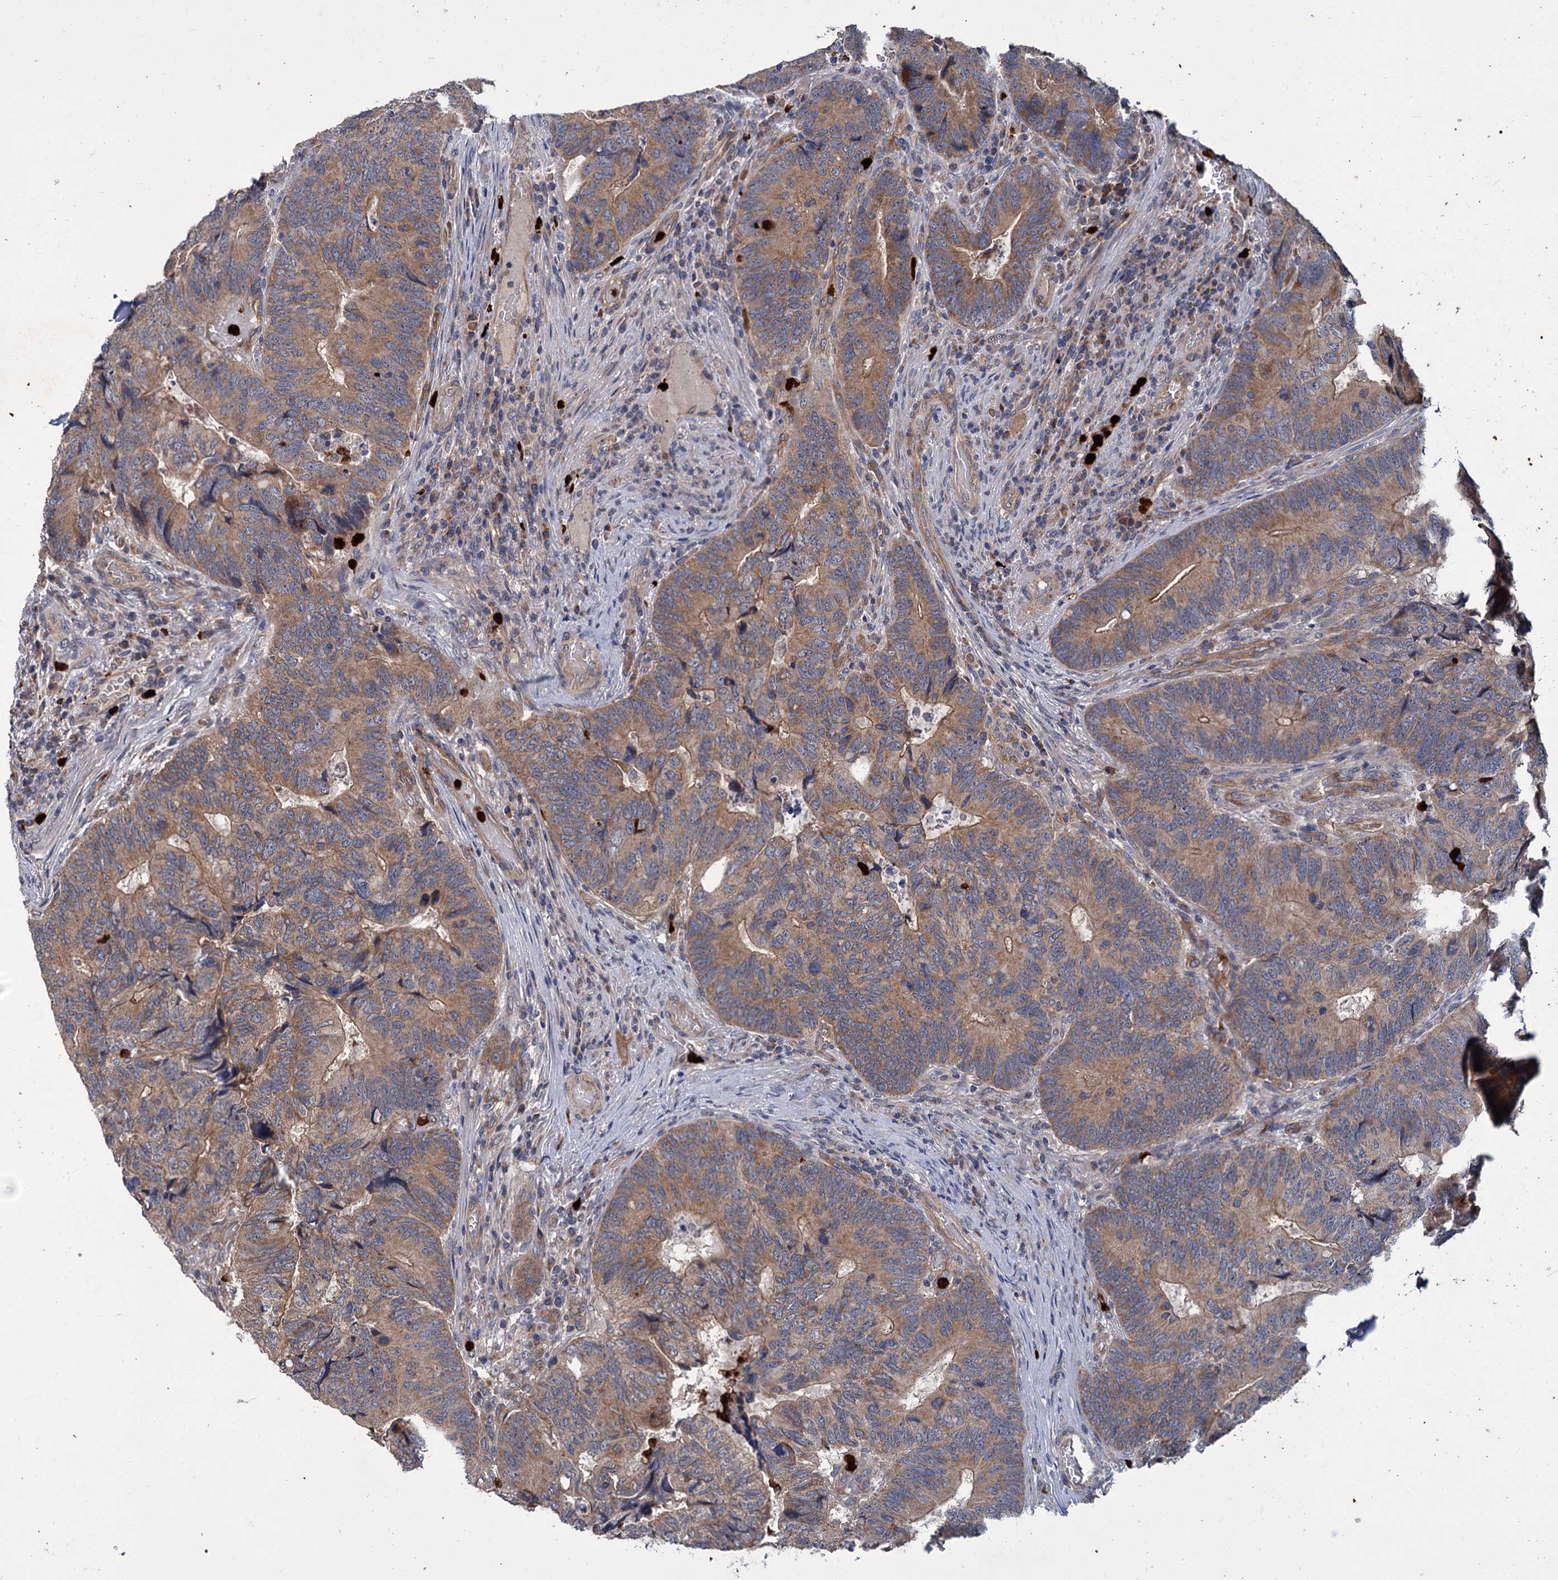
{"staining": {"intensity": "moderate", "quantity": ">75%", "location": "cytoplasmic/membranous"}, "tissue": "colorectal cancer", "cell_type": "Tumor cells", "image_type": "cancer", "snomed": [{"axis": "morphology", "description": "Adenocarcinoma, NOS"}, {"axis": "topography", "description": "Colon"}], "caption": "Approximately >75% of tumor cells in human colorectal cancer (adenocarcinoma) exhibit moderate cytoplasmic/membranous protein staining as visualized by brown immunohistochemical staining.", "gene": "DYNC2H1", "patient": {"sex": "female", "age": 67}}